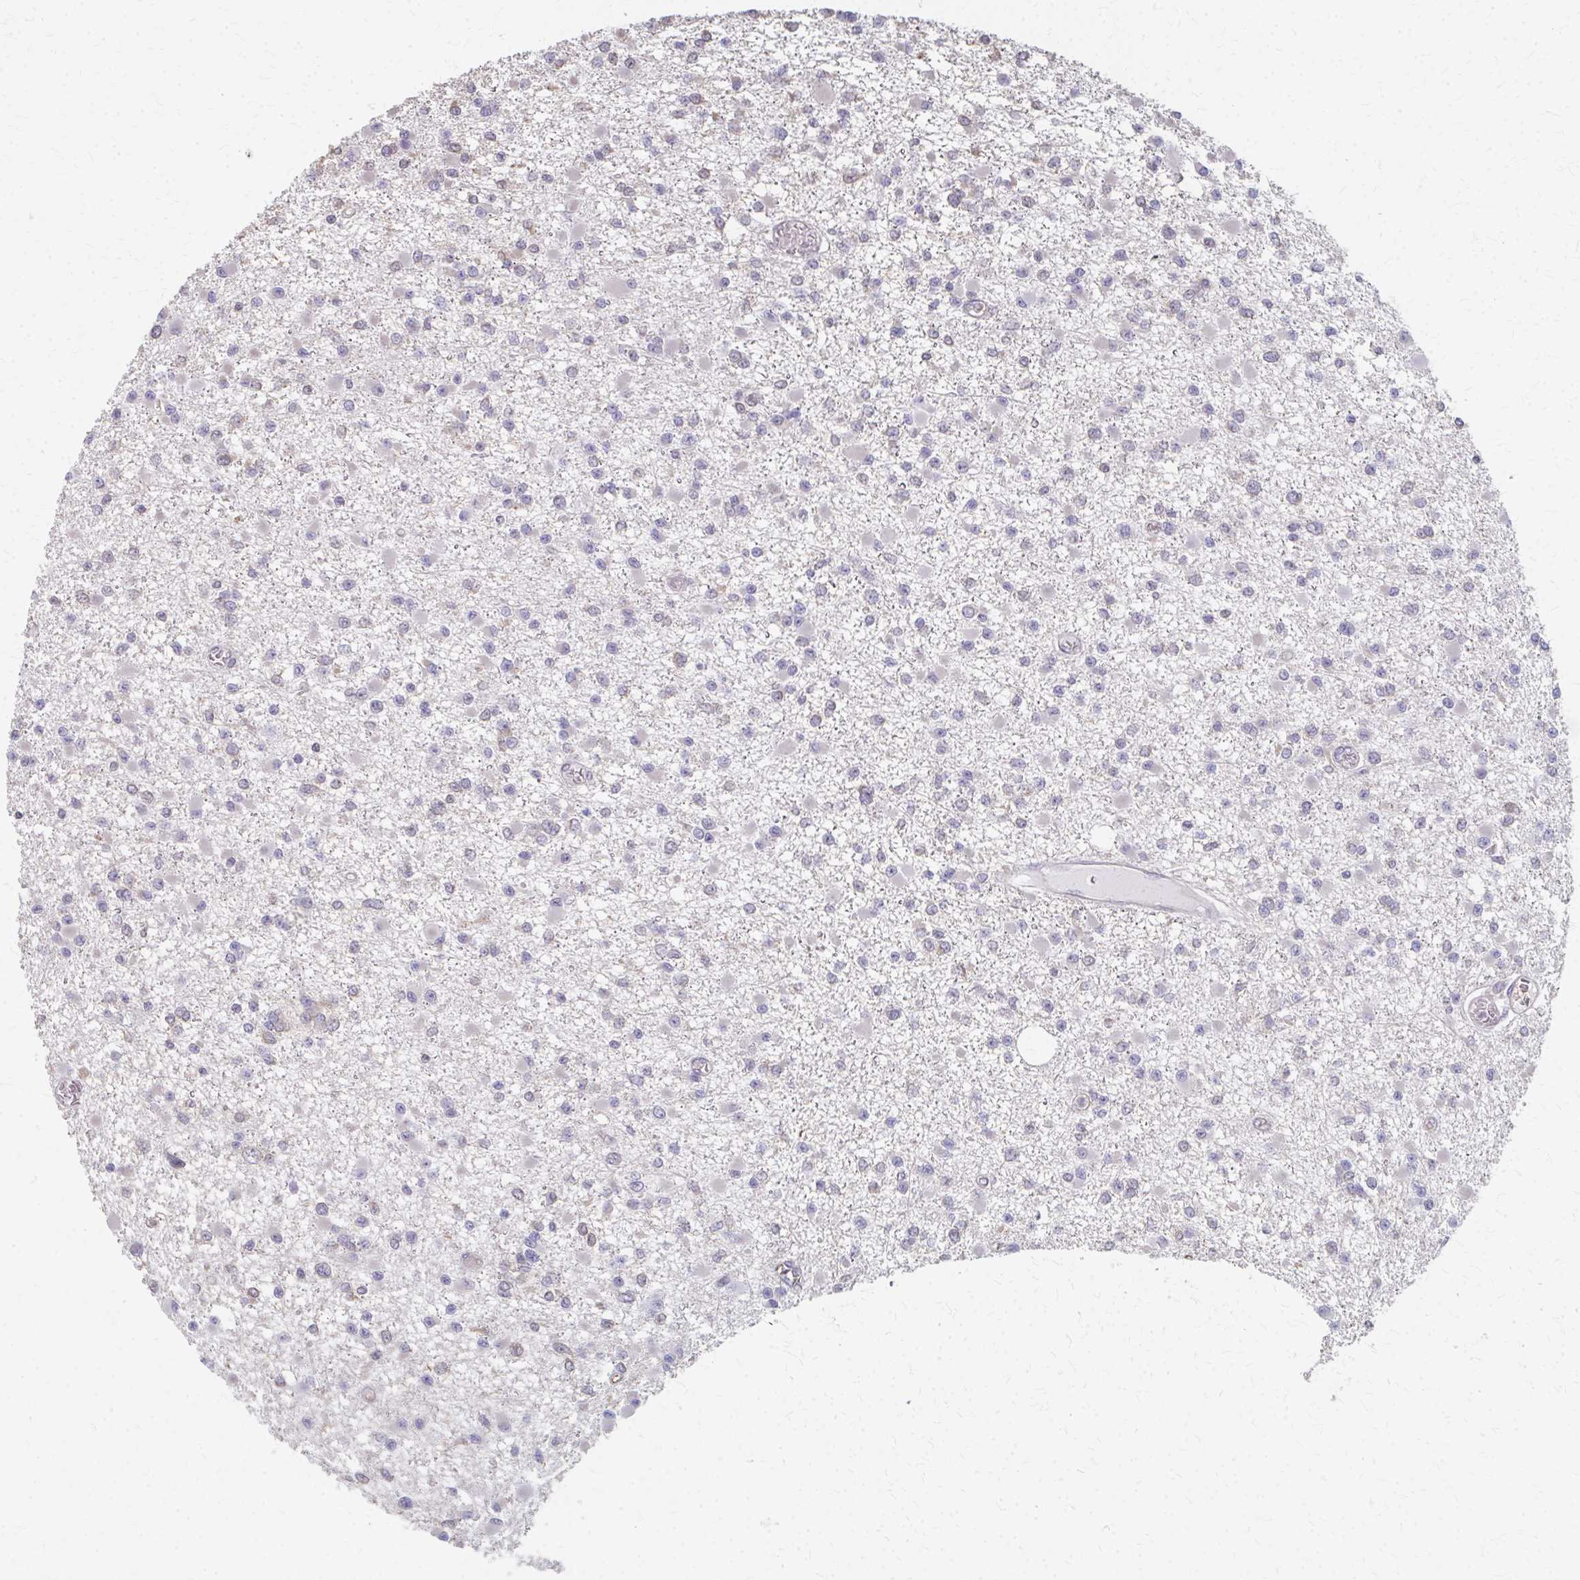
{"staining": {"intensity": "negative", "quantity": "none", "location": "none"}, "tissue": "glioma", "cell_type": "Tumor cells", "image_type": "cancer", "snomed": [{"axis": "morphology", "description": "Glioma, malignant, Low grade"}, {"axis": "topography", "description": "Brain"}], "caption": "Tumor cells are negative for protein expression in human glioma.", "gene": "RABGAP1L", "patient": {"sex": "female", "age": 22}}